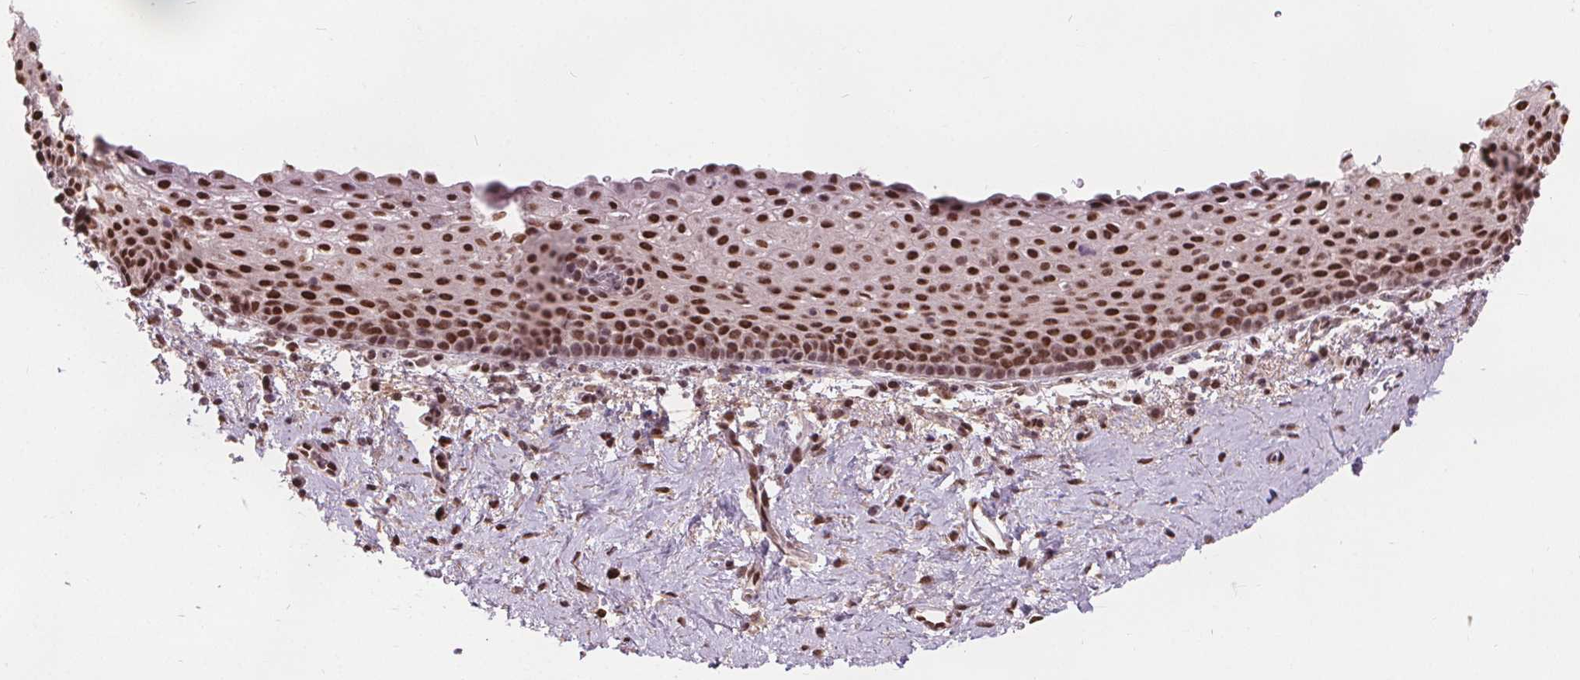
{"staining": {"intensity": "strong", "quantity": ">75%", "location": "nuclear"}, "tissue": "vagina", "cell_type": "Squamous epithelial cells", "image_type": "normal", "snomed": [{"axis": "morphology", "description": "Normal tissue, NOS"}, {"axis": "topography", "description": "Vagina"}], "caption": "Vagina was stained to show a protein in brown. There is high levels of strong nuclear staining in approximately >75% of squamous epithelial cells.", "gene": "ISLR2", "patient": {"sex": "female", "age": 61}}